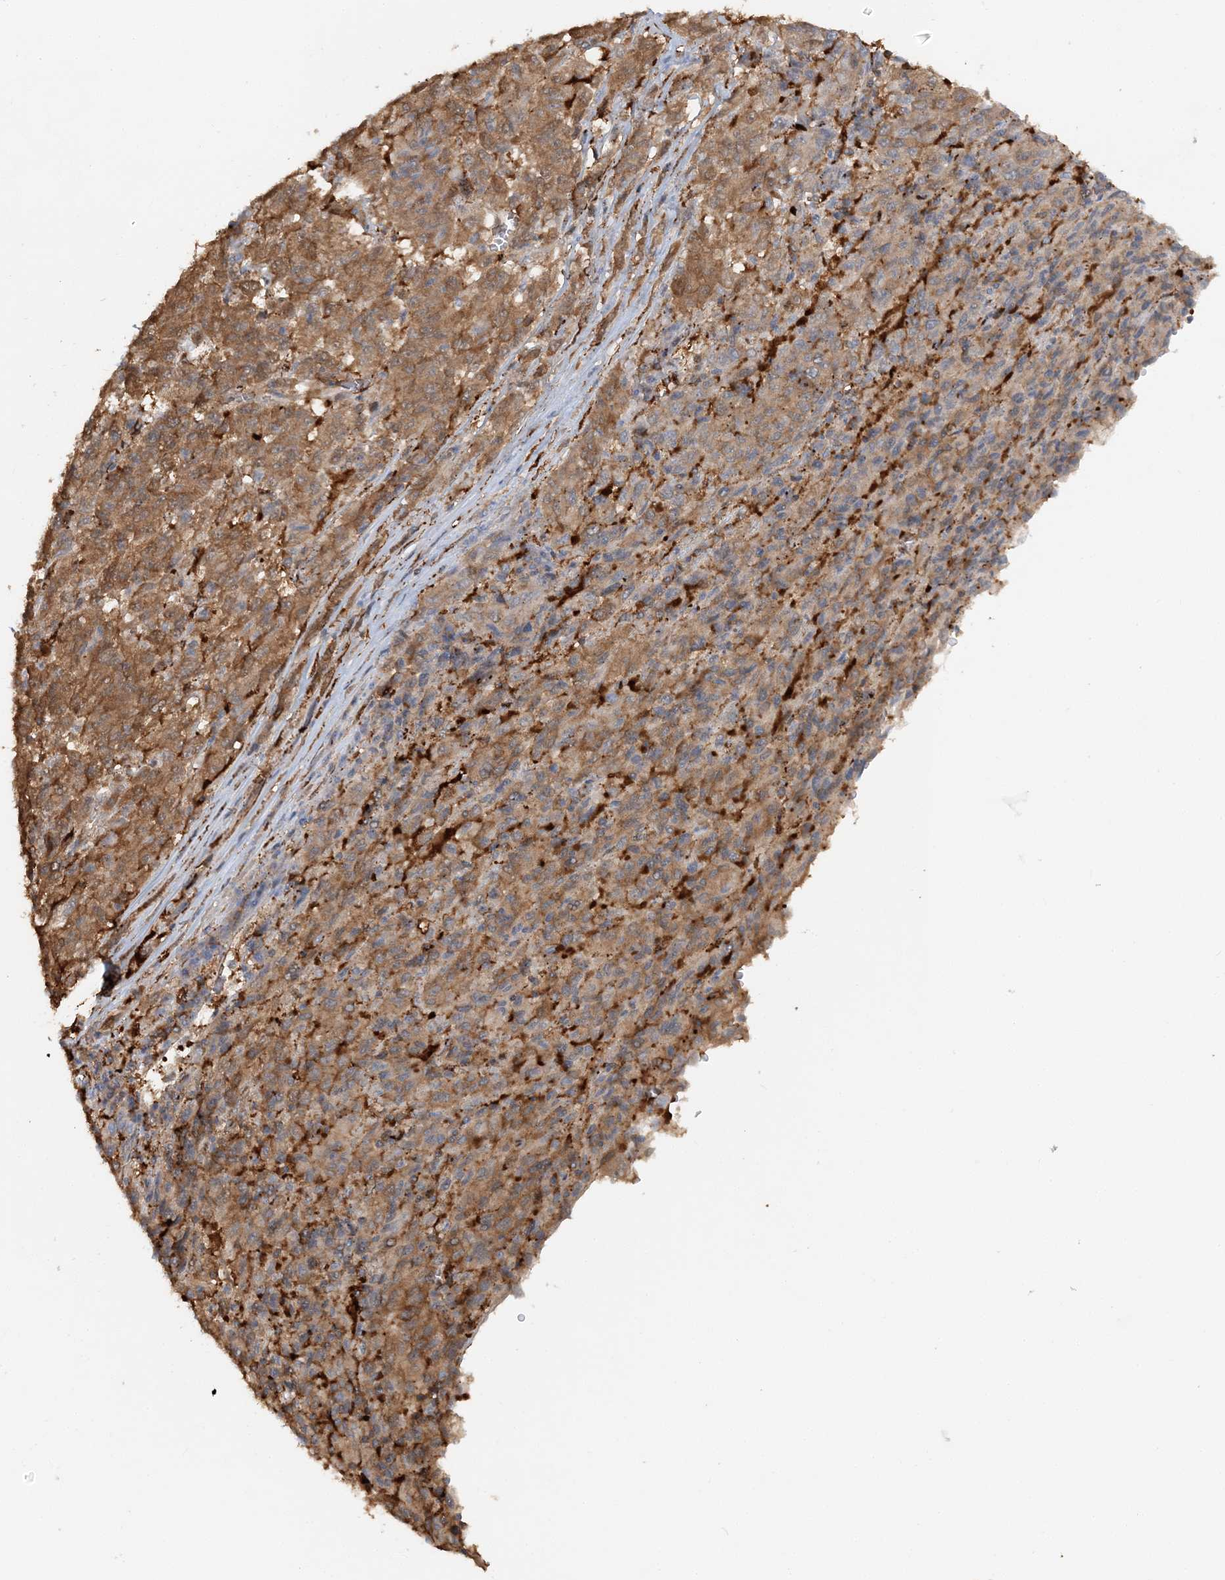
{"staining": {"intensity": "moderate", "quantity": ">75%", "location": "cytoplasmic/membranous"}, "tissue": "melanoma", "cell_type": "Tumor cells", "image_type": "cancer", "snomed": [{"axis": "morphology", "description": "Malignant melanoma, Metastatic site"}, {"axis": "topography", "description": "Lung"}], "caption": "Melanoma was stained to show a protein in brown. There is medium levels of moderate cytoplasmic/membranous staining in about >75% of tumor cells.", "gene": "DSTN", "patient": {"sex": "male", "age": 64}}